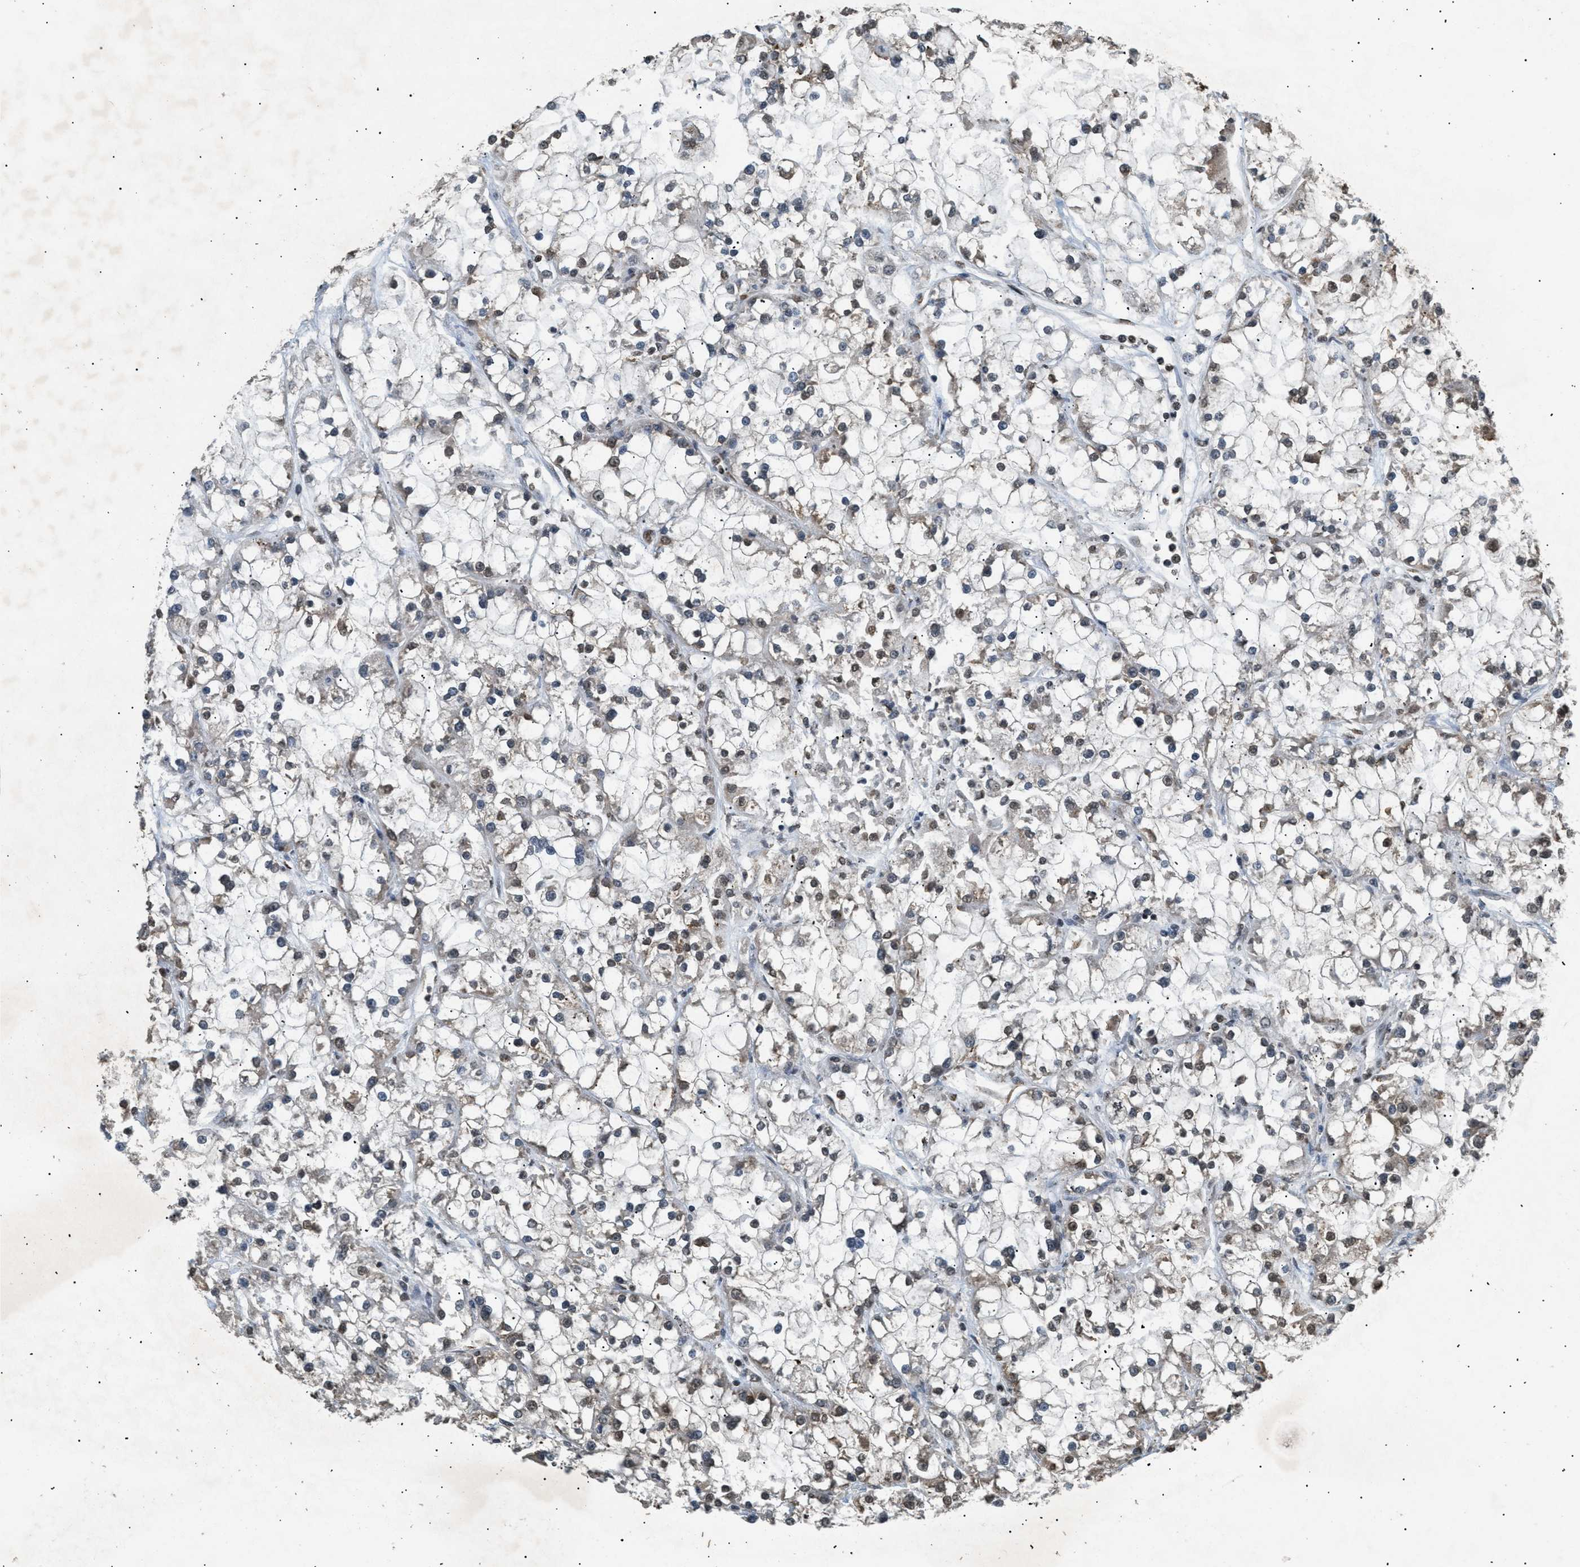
{"staining": {"intensity": "moderate", "quantity": "<25%", "location": "nuclear"}, "tissue": "renal cancer", "cell_type": "Tumor cells", "image_type": "cancer", "snomed": [{"axis": "morphology", "description": "Adenocarcinoma, NOS"}, {"axis": "topography", "description": "Kidney"}], "caption": "Immunohistochemical staining of adenocarcinoma (renal) reveals low levels of moderate nuclear expression in approximately <25% of tumor cells.", "gene": "RBM5", "patient": {"sex": "female", "age": 52}}